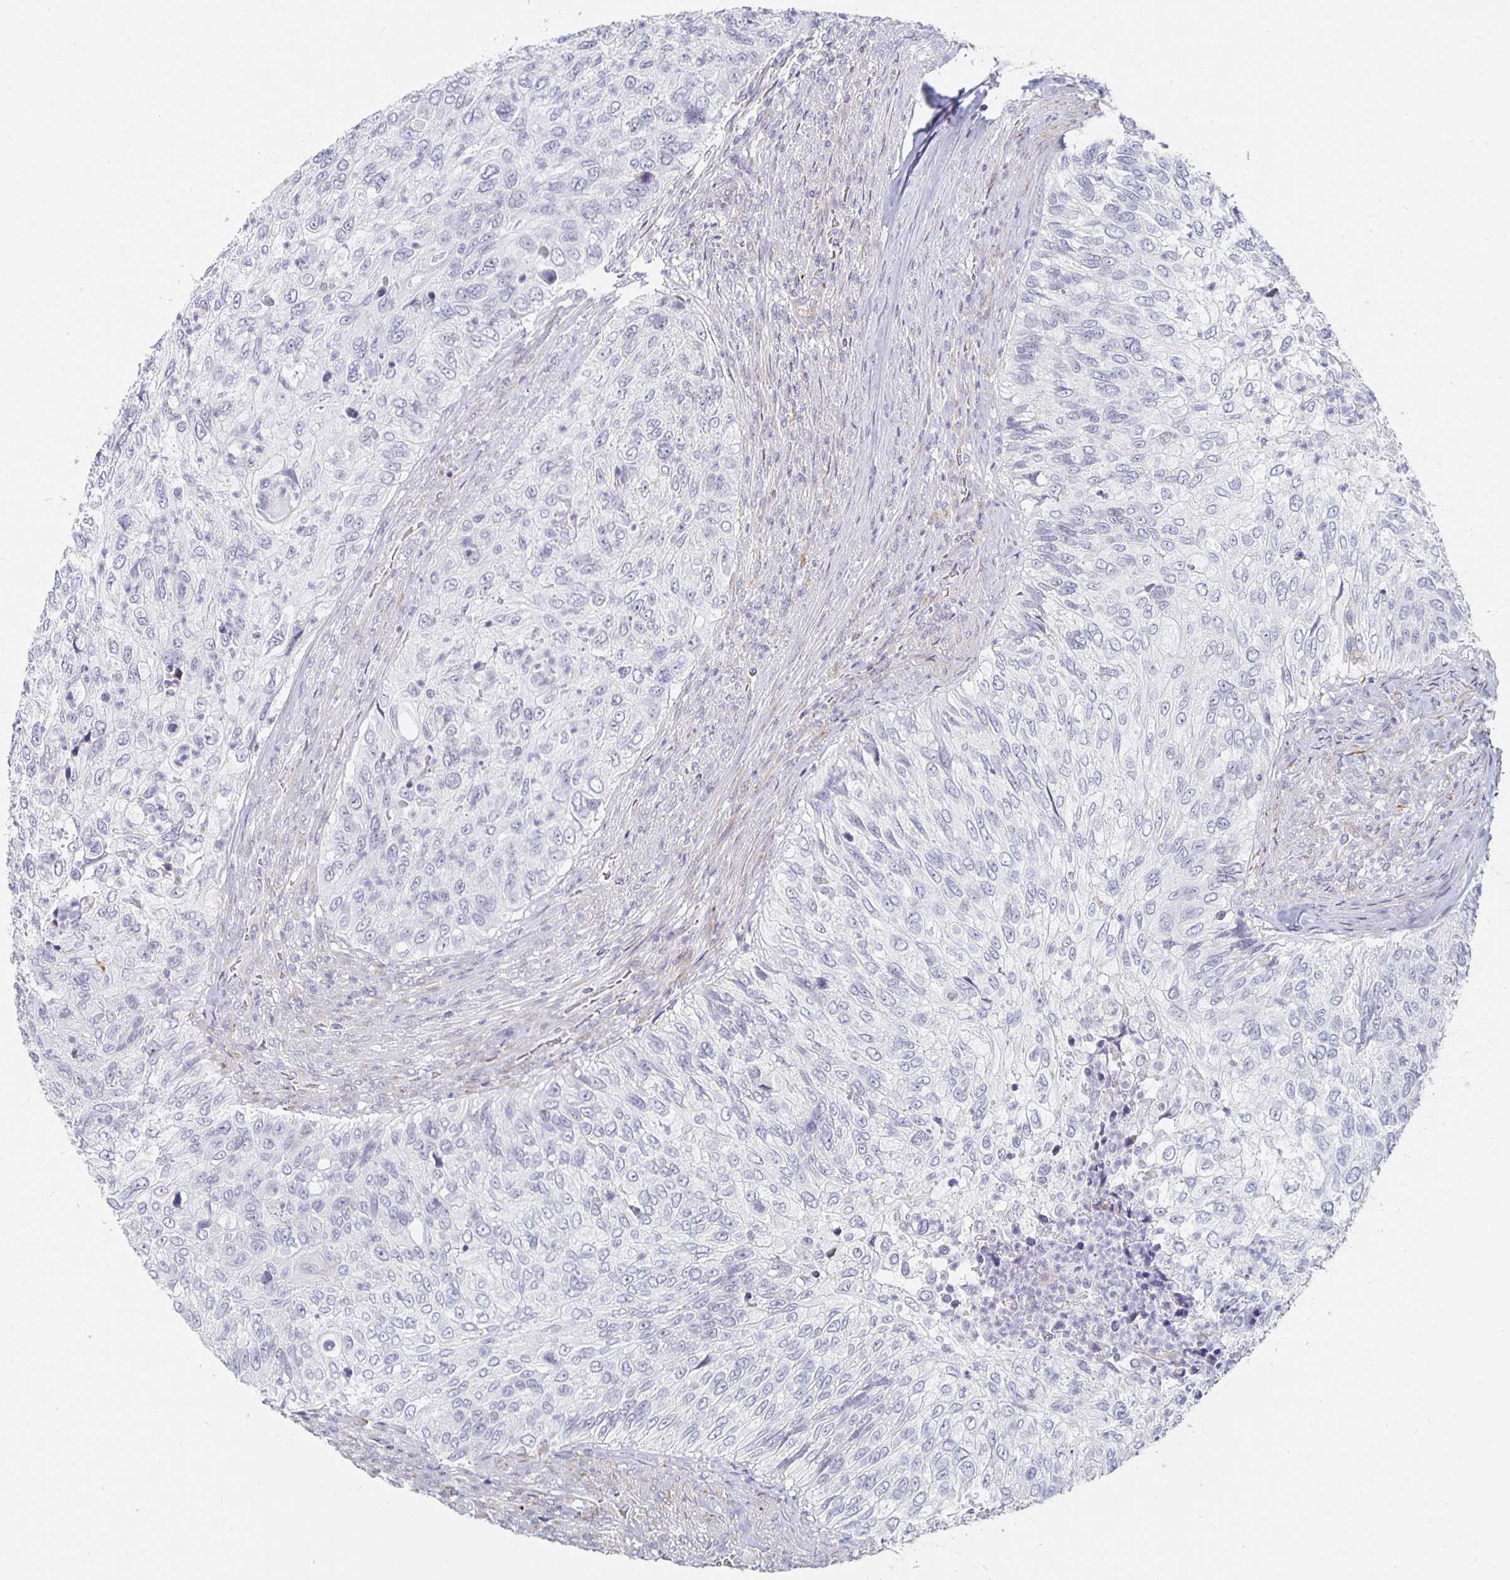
{"staining": {"intensity": "negative", "quantity": "none", "location": "none"}, "tissue": "urothelial cancer", "cell_type": "Tumor cells", "image_type": "cancer", "snomed": [{"axis": "morphology", "description": "Urothelial carcinoma, High grade"}, {"axis": "topography", "description": "Urinary bladder"}], "caption": "DAB immunohistochemical staining of human urothelial carcinoma (high-grade) displays no significant expression in tumor cells.", "gene": "S100G", "patient": {"sex": "female", "age": 60}}